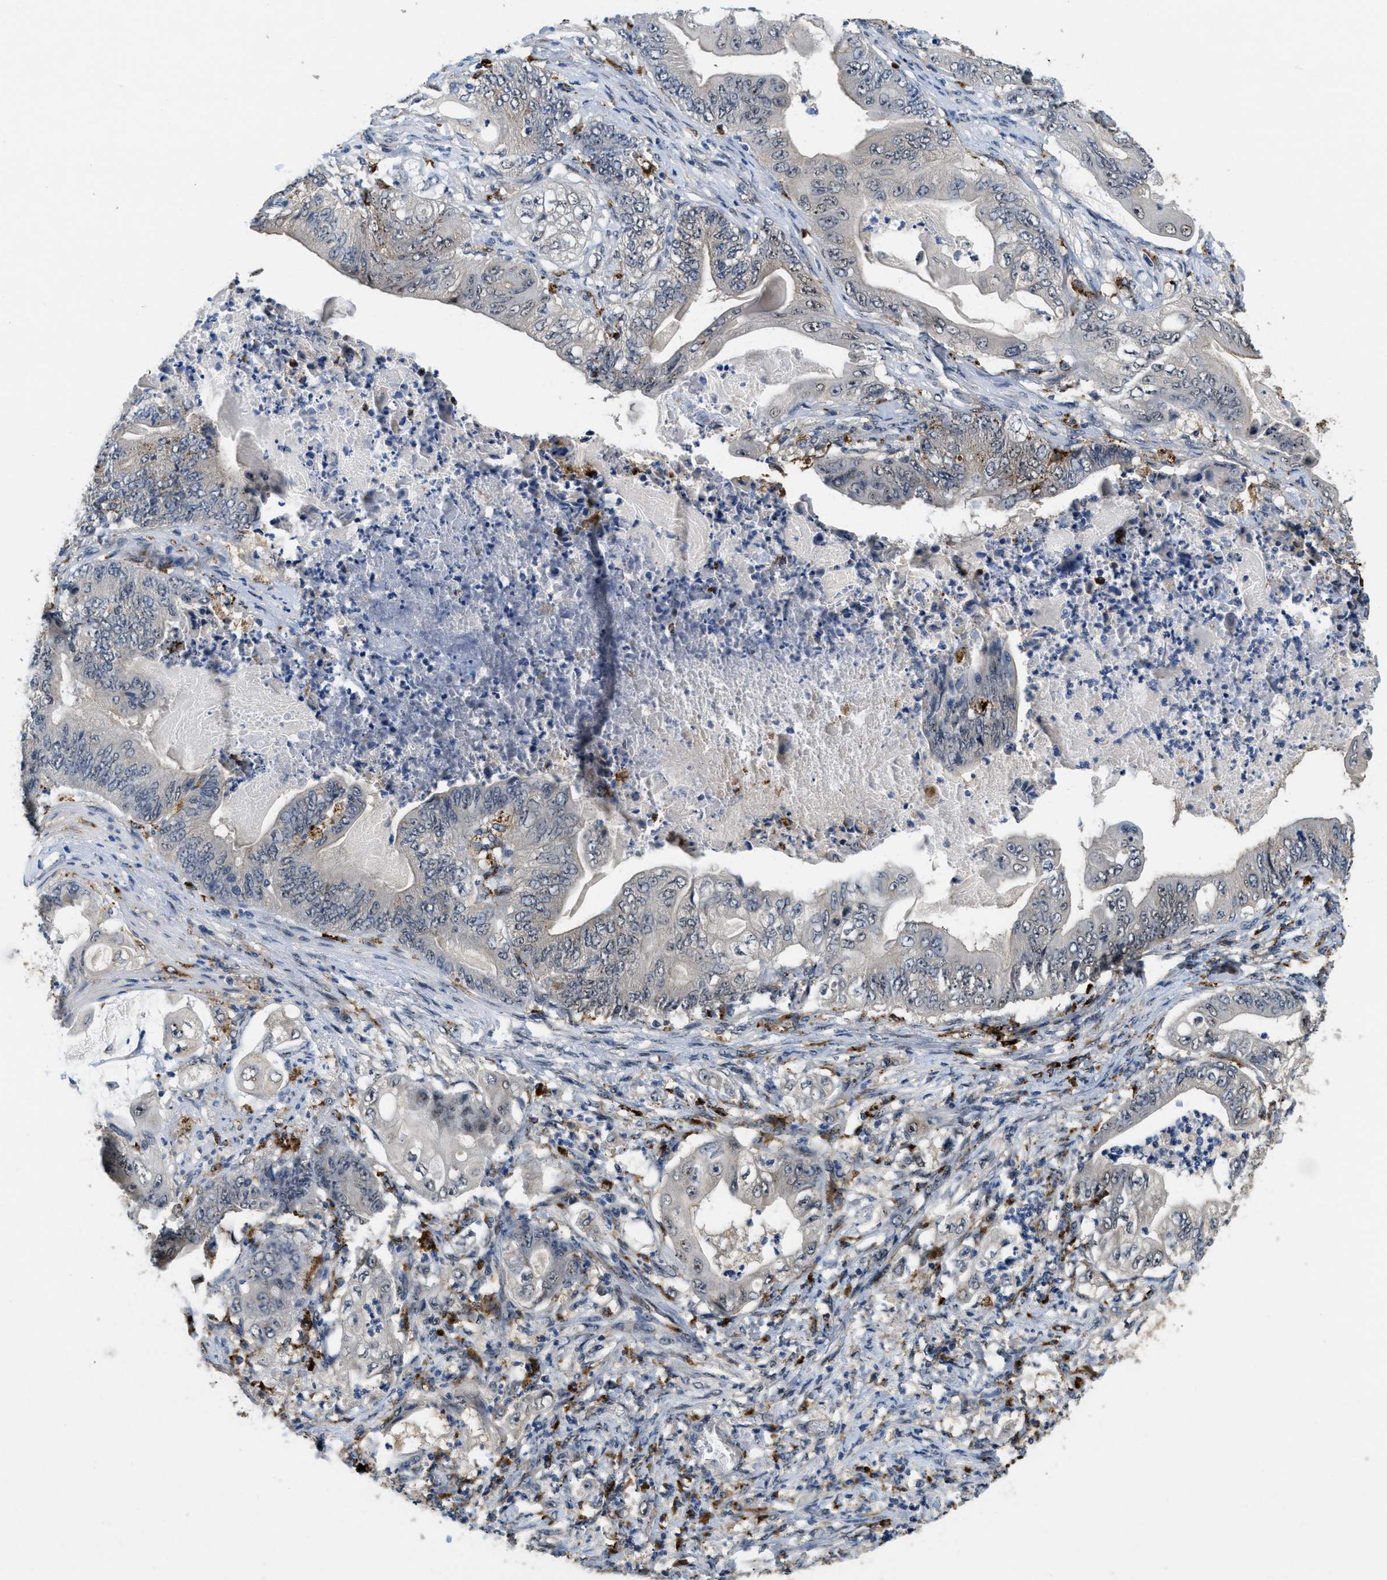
{"staining": {"intensity": "negative", "quantity": "none", "location": "none"}, "tissue": "stomach cancer", "cell_type": "Tumor cells", "image_type": "cancer", "snomed": [{"axis": "morphology", "description": "Adenocarcinoma, NOS"}, {"axis": "topography", "description": "Stomach"}], "caption": "This is an IHC micrograph of human stomach cancer. There is no staining in tumor cells.", "gene": "BMPR2", "patient": {"sex": "female", "age": 73}}